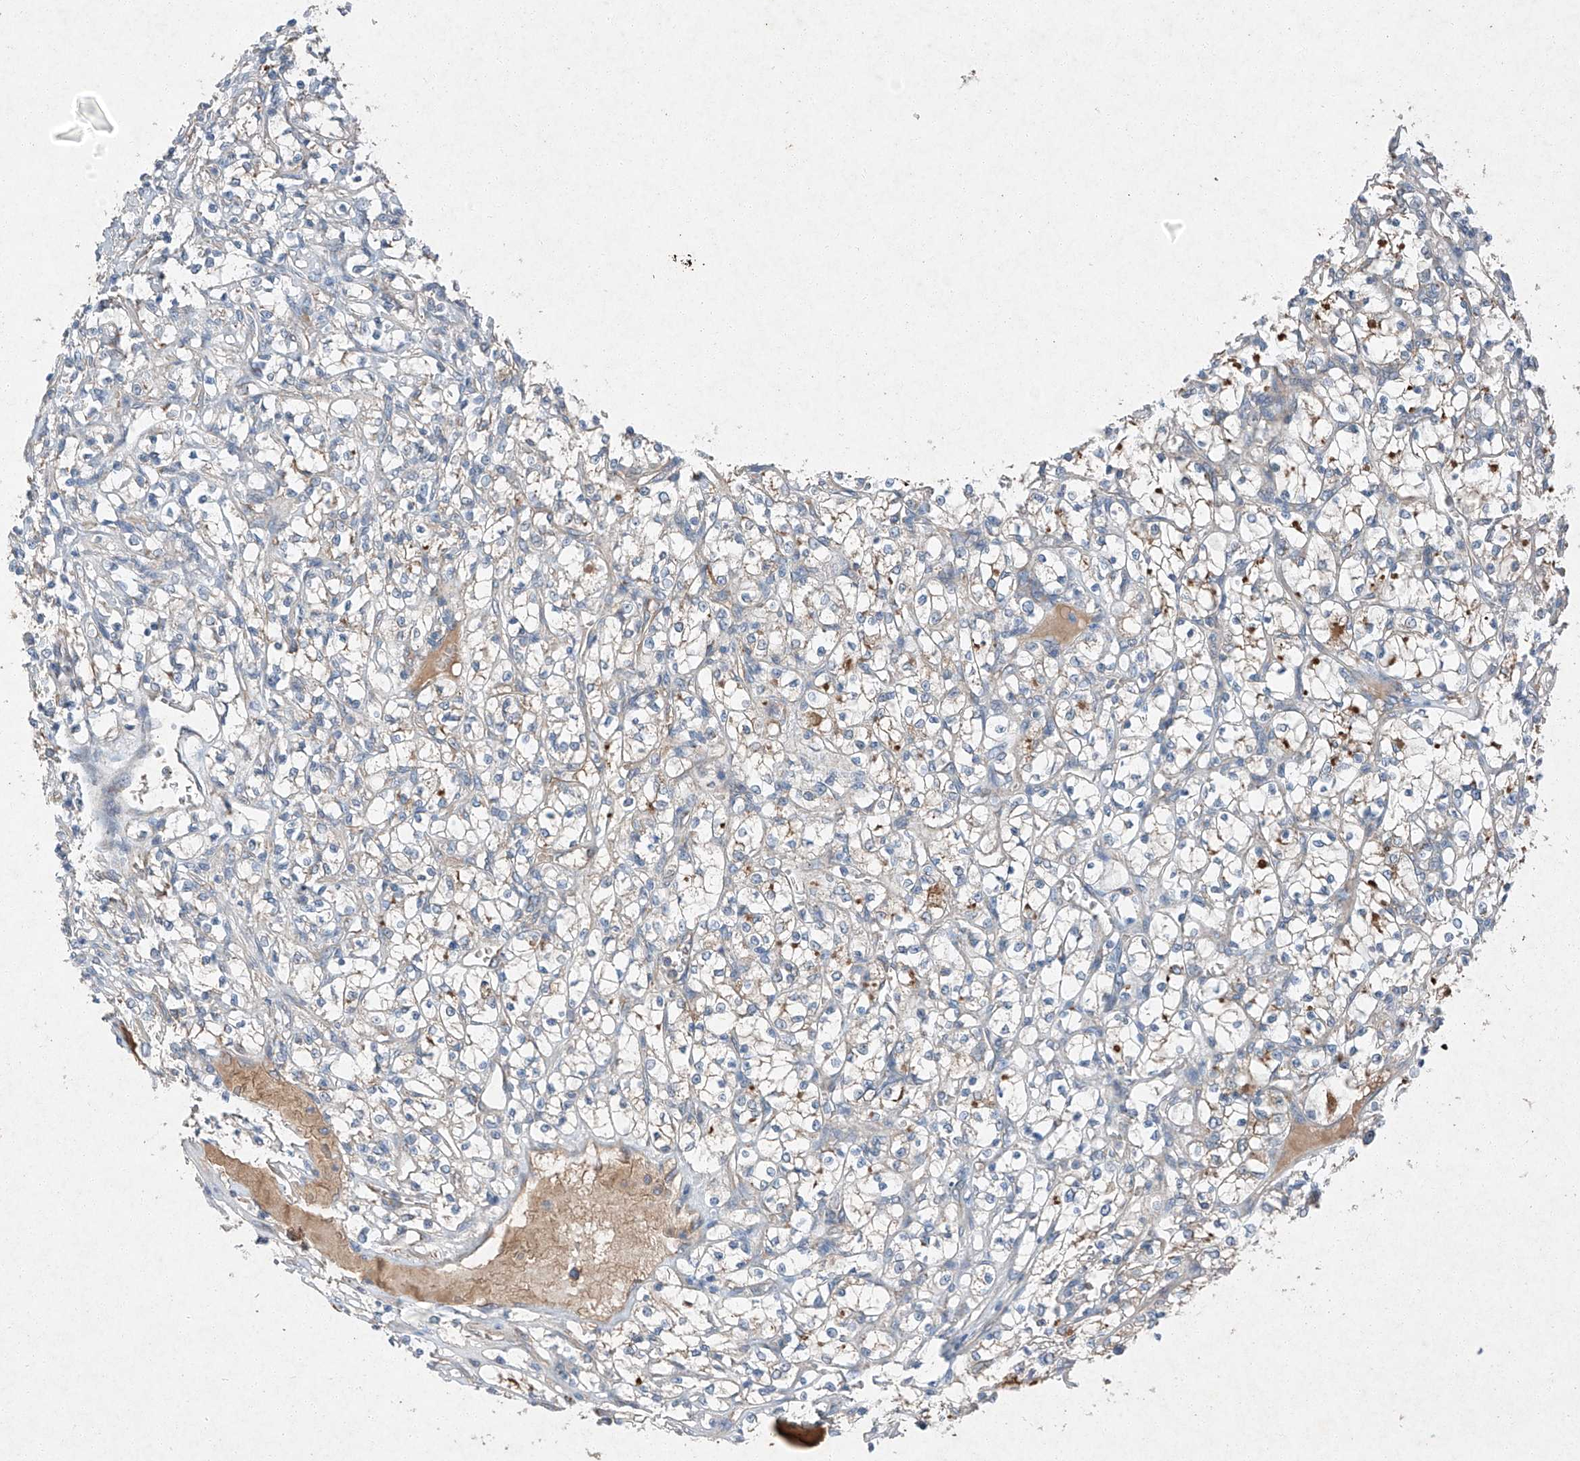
{"staining": {"intensity": "negative", "quantity": "none", "location": "none"}, "tissue": "renal cancer", "cell_type": "Tumor cells", "image_type": "cancer", "snomed": [{"axis": "morphology", "description": "Adenocarcinoma, NOS"}, {"axis": "topography", "description": "Kidney"}], "caption": "Tumor cells show no significant protein staining in renal adenocarcinoma.", "gene": "RUSC1", "patient": {"sex": "female", "age": 69}}